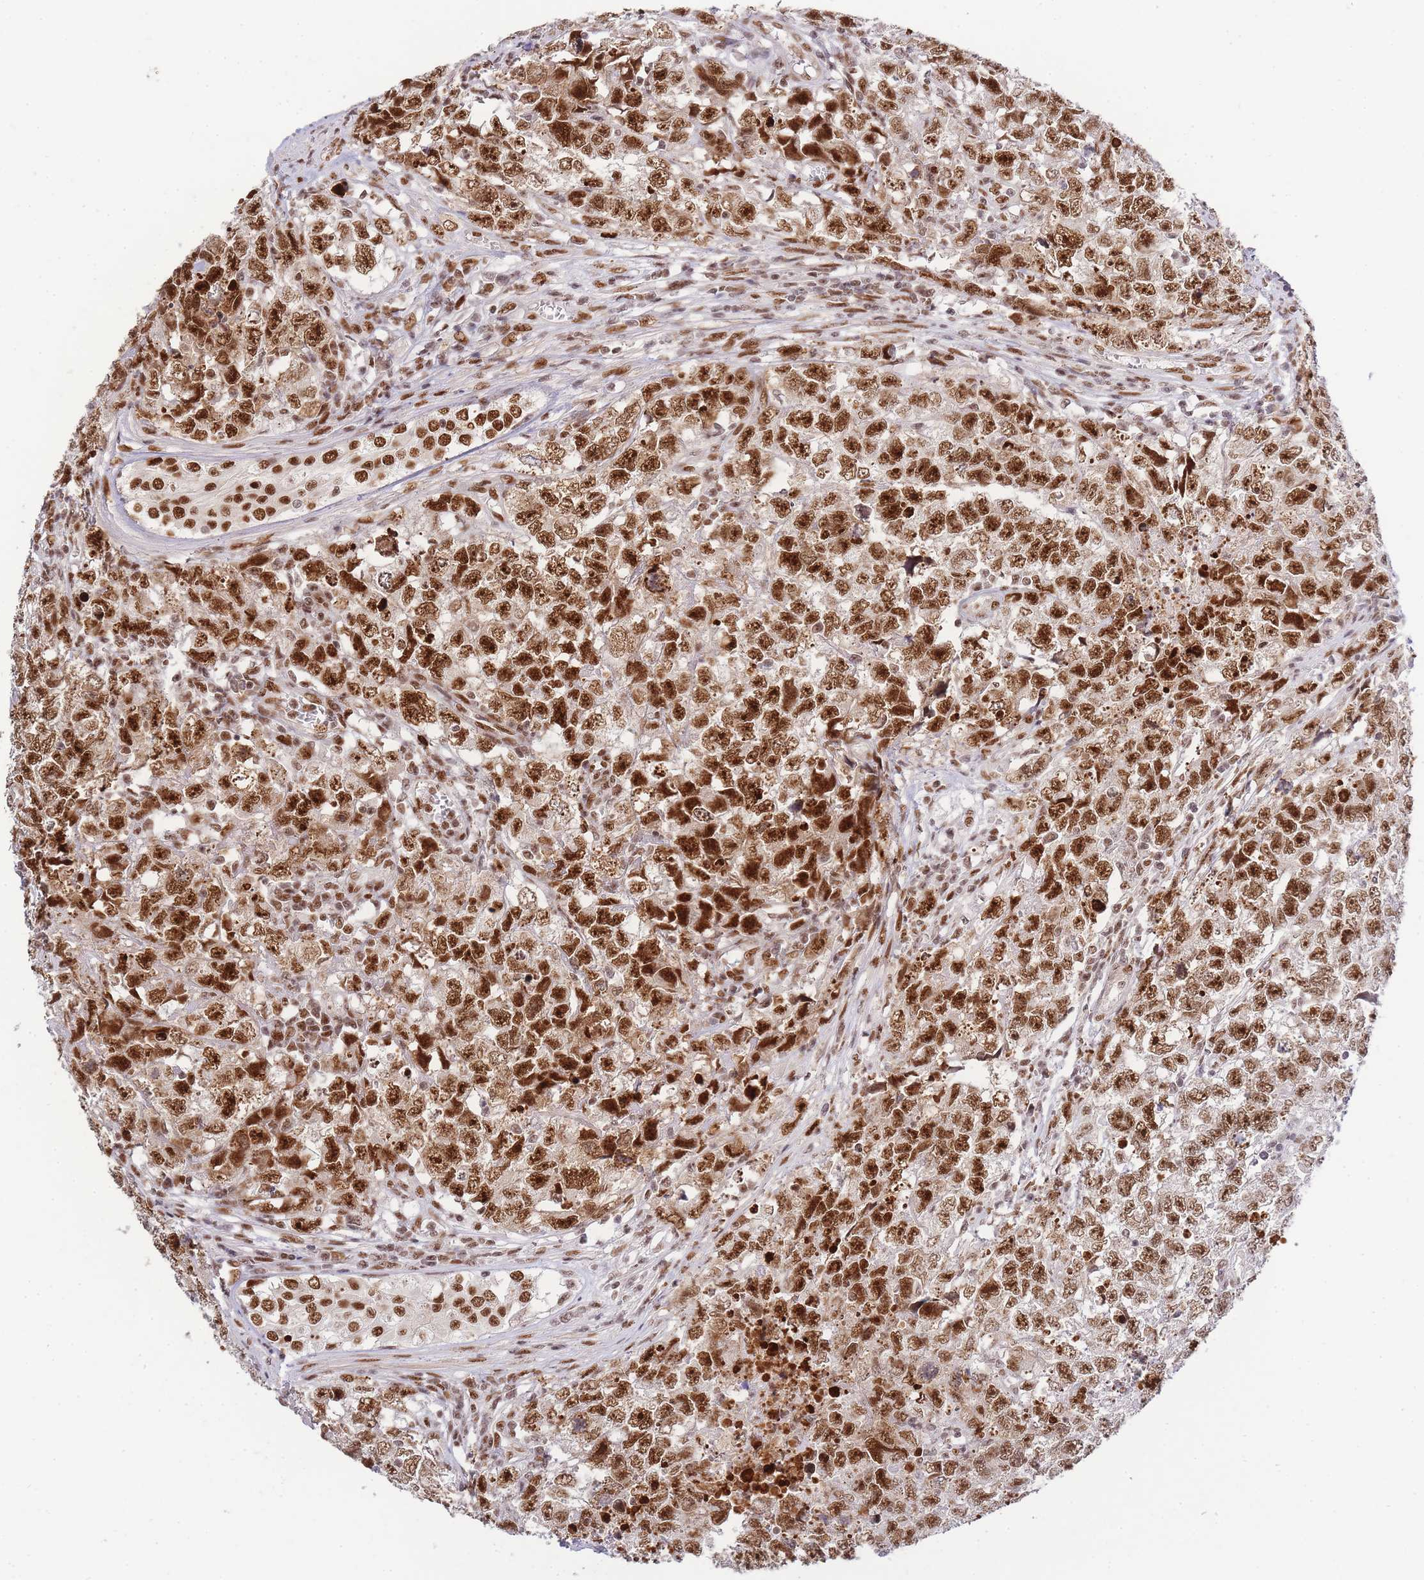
{"staining": {"intensity": "strong", "quantity": ">75%", "location": "nuclear"}, "tissue": "testis cancer", "cell_type": "Tumor cells", "image_type": "cancer", "snomed": [{"axis": "morphology", "description": "Carcinoma, Embryonal, NOS"}, {"axis": "topography", "description": "Testis"}], "caption": "Immunohistochemistry of human testis cancer displays high levels of strong nuclear positivity in approximately >75% of tumor cells. Immunohistochemistry (ihc) stains the protein in brown and the nuclei are stained blue.", "gene": "PRKDC", "patient": {"sex": "male", "age": 22}}